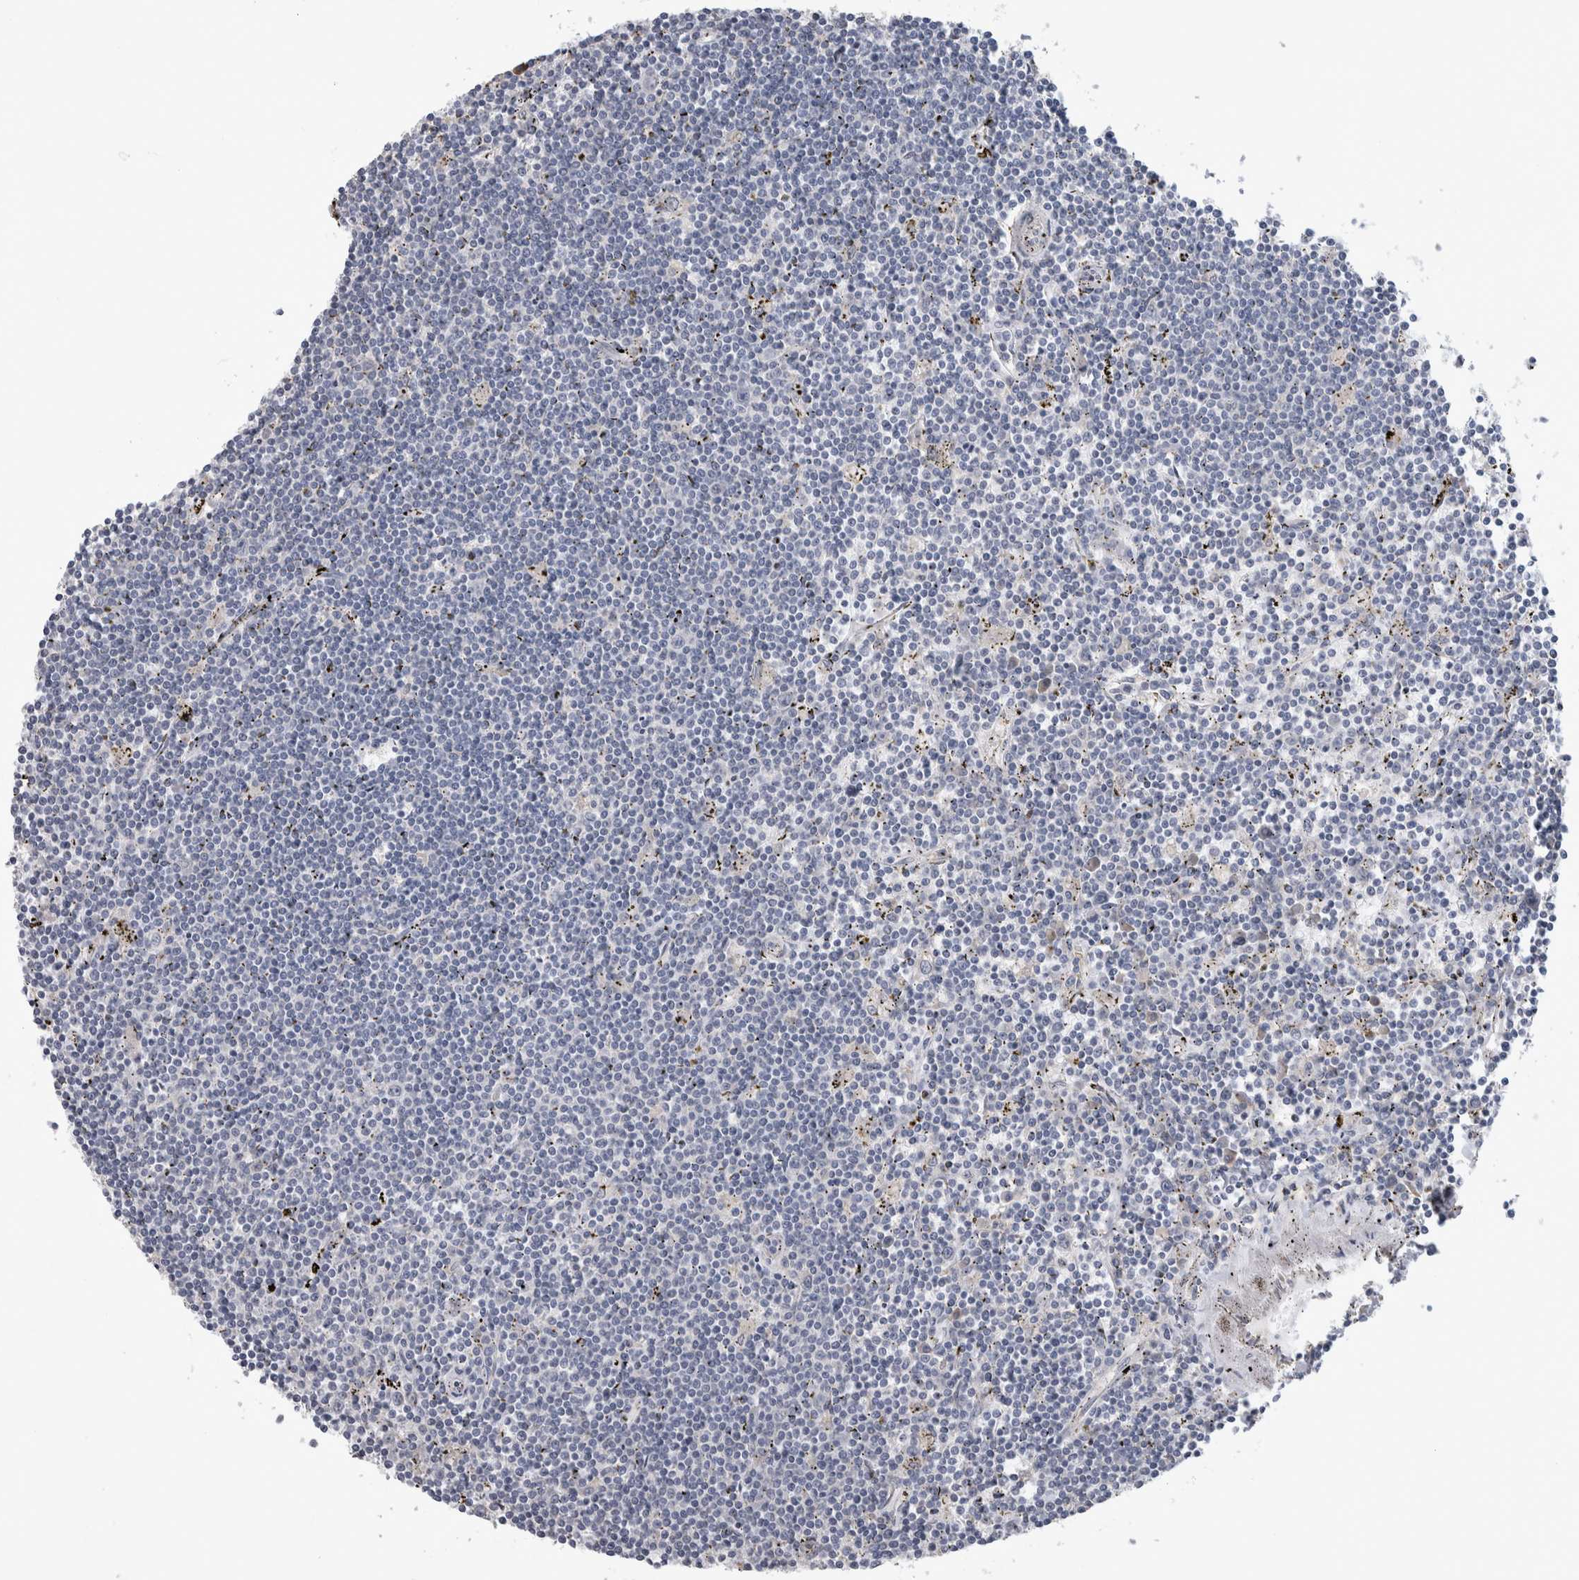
{"staining": {"intensity": "negative", "quantity": "none", "location": "none"}, "tissue": "lymphoma", "cell_type": "Tumor cells", "image_type": "cancer", "snomed": [{"axis": "morphology", "description": "Malignant lymphoma, non-Hodgkin's type, Low grade"}, {"axis": "topography", "description": "Spleen"}], "caption": "High power microscopy micrograph of an IHC image of malignant lymphoma, non-Hodgkin's type (low-grade), revealing no significant staining in tumor cells.", "gene": "IBTK", "patient": {"sex": "male", "age": 76}}